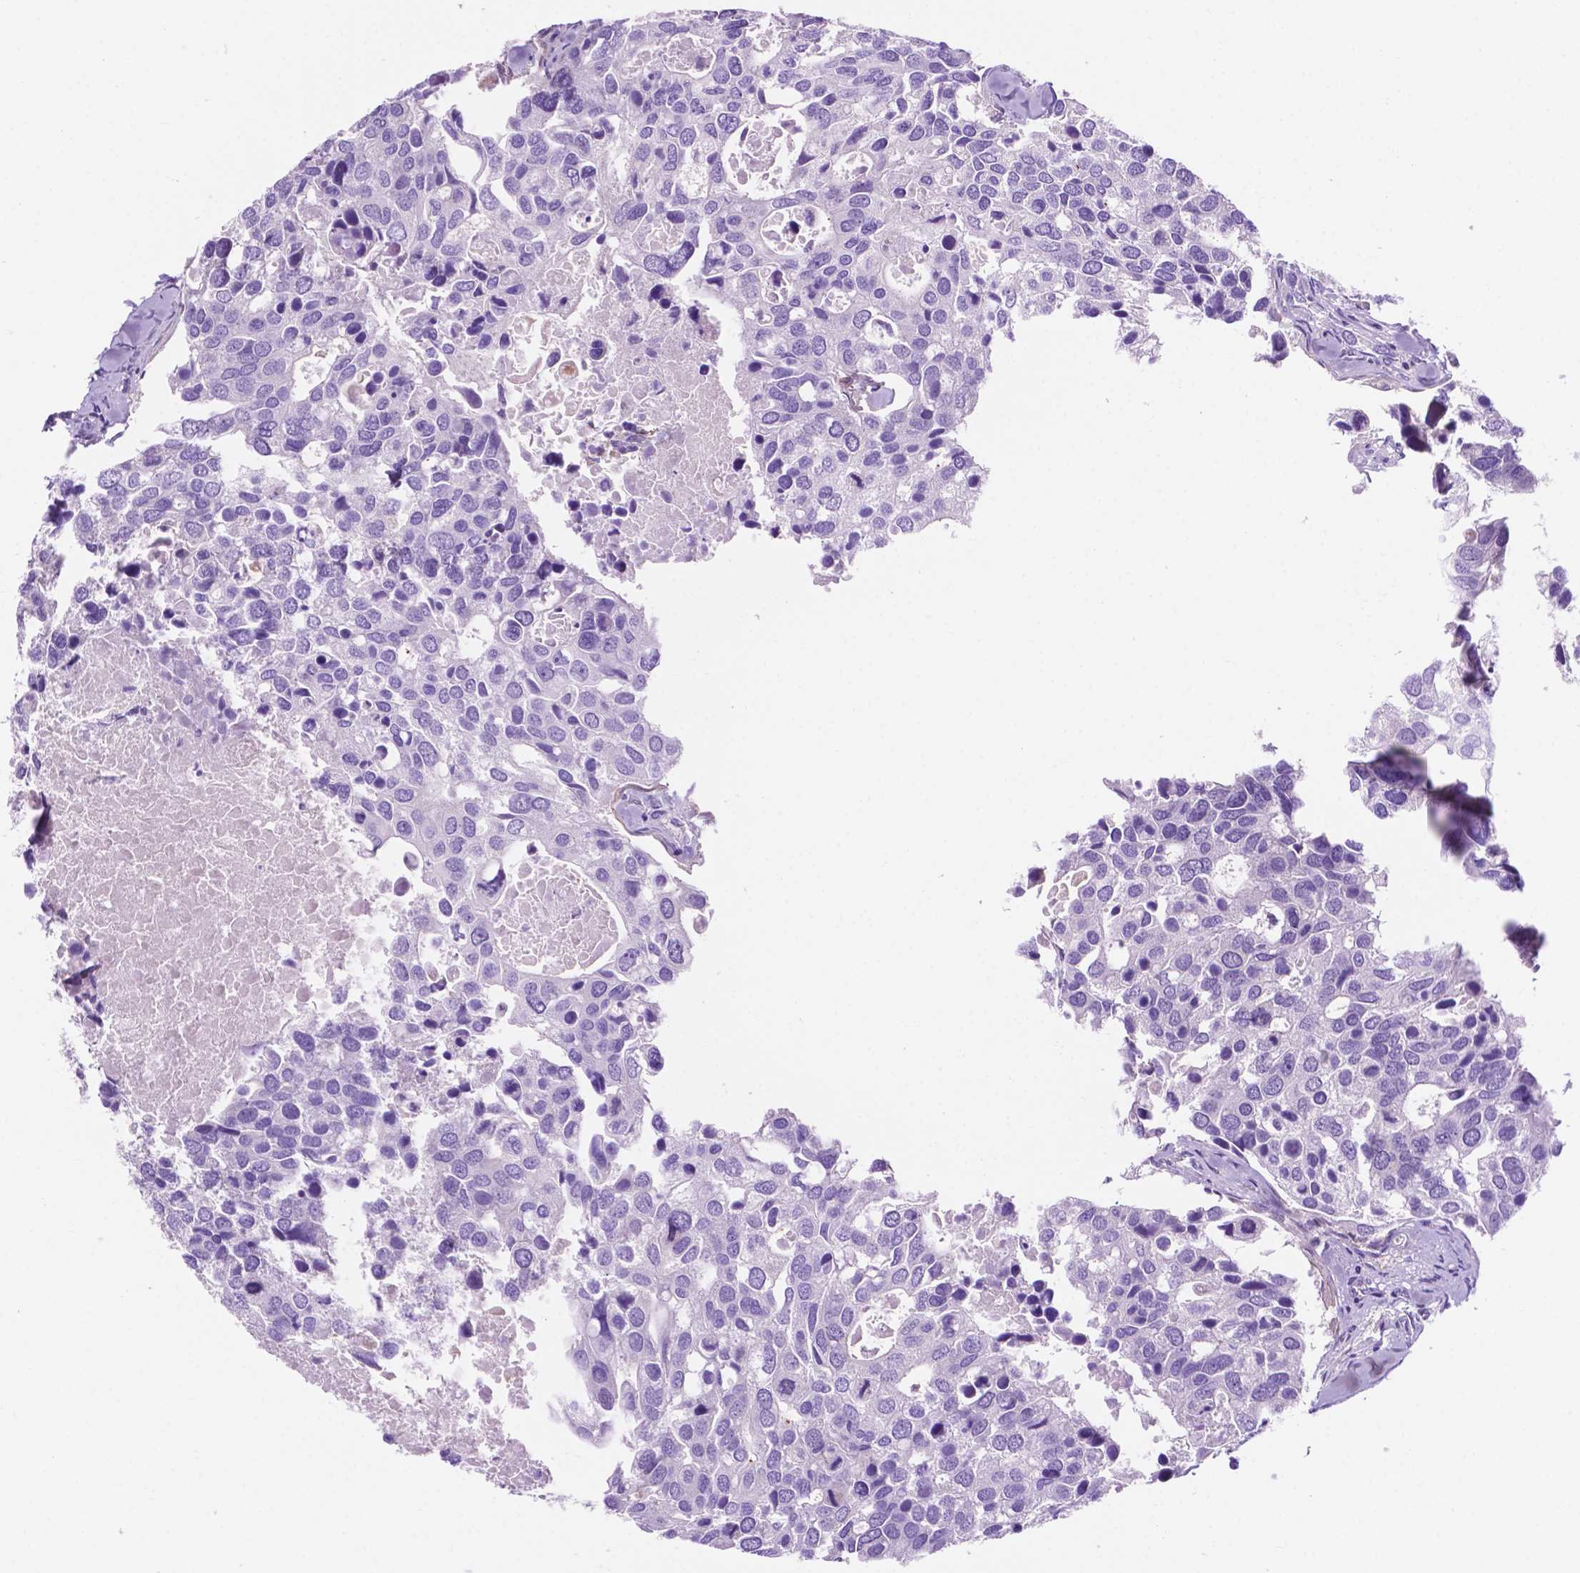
{"staining": {"intensity": "negative", "quantity": "none", "location": "none"}, "tissue": "breast cancer", "cell_type": "Tumor cells", "image_type": "cancer", "snomed": [{"axis": "morphology", "description": "Duct carcinoma"}, {"axis": "topography", "description": "Breast"}], "caption": "IHC histopathology image of human breast cancer stained for a protein (brown), which exhibits no staining in tumor cells.", "gene": "IGFN1", "patient": {"sex": "female", "age": 83}}